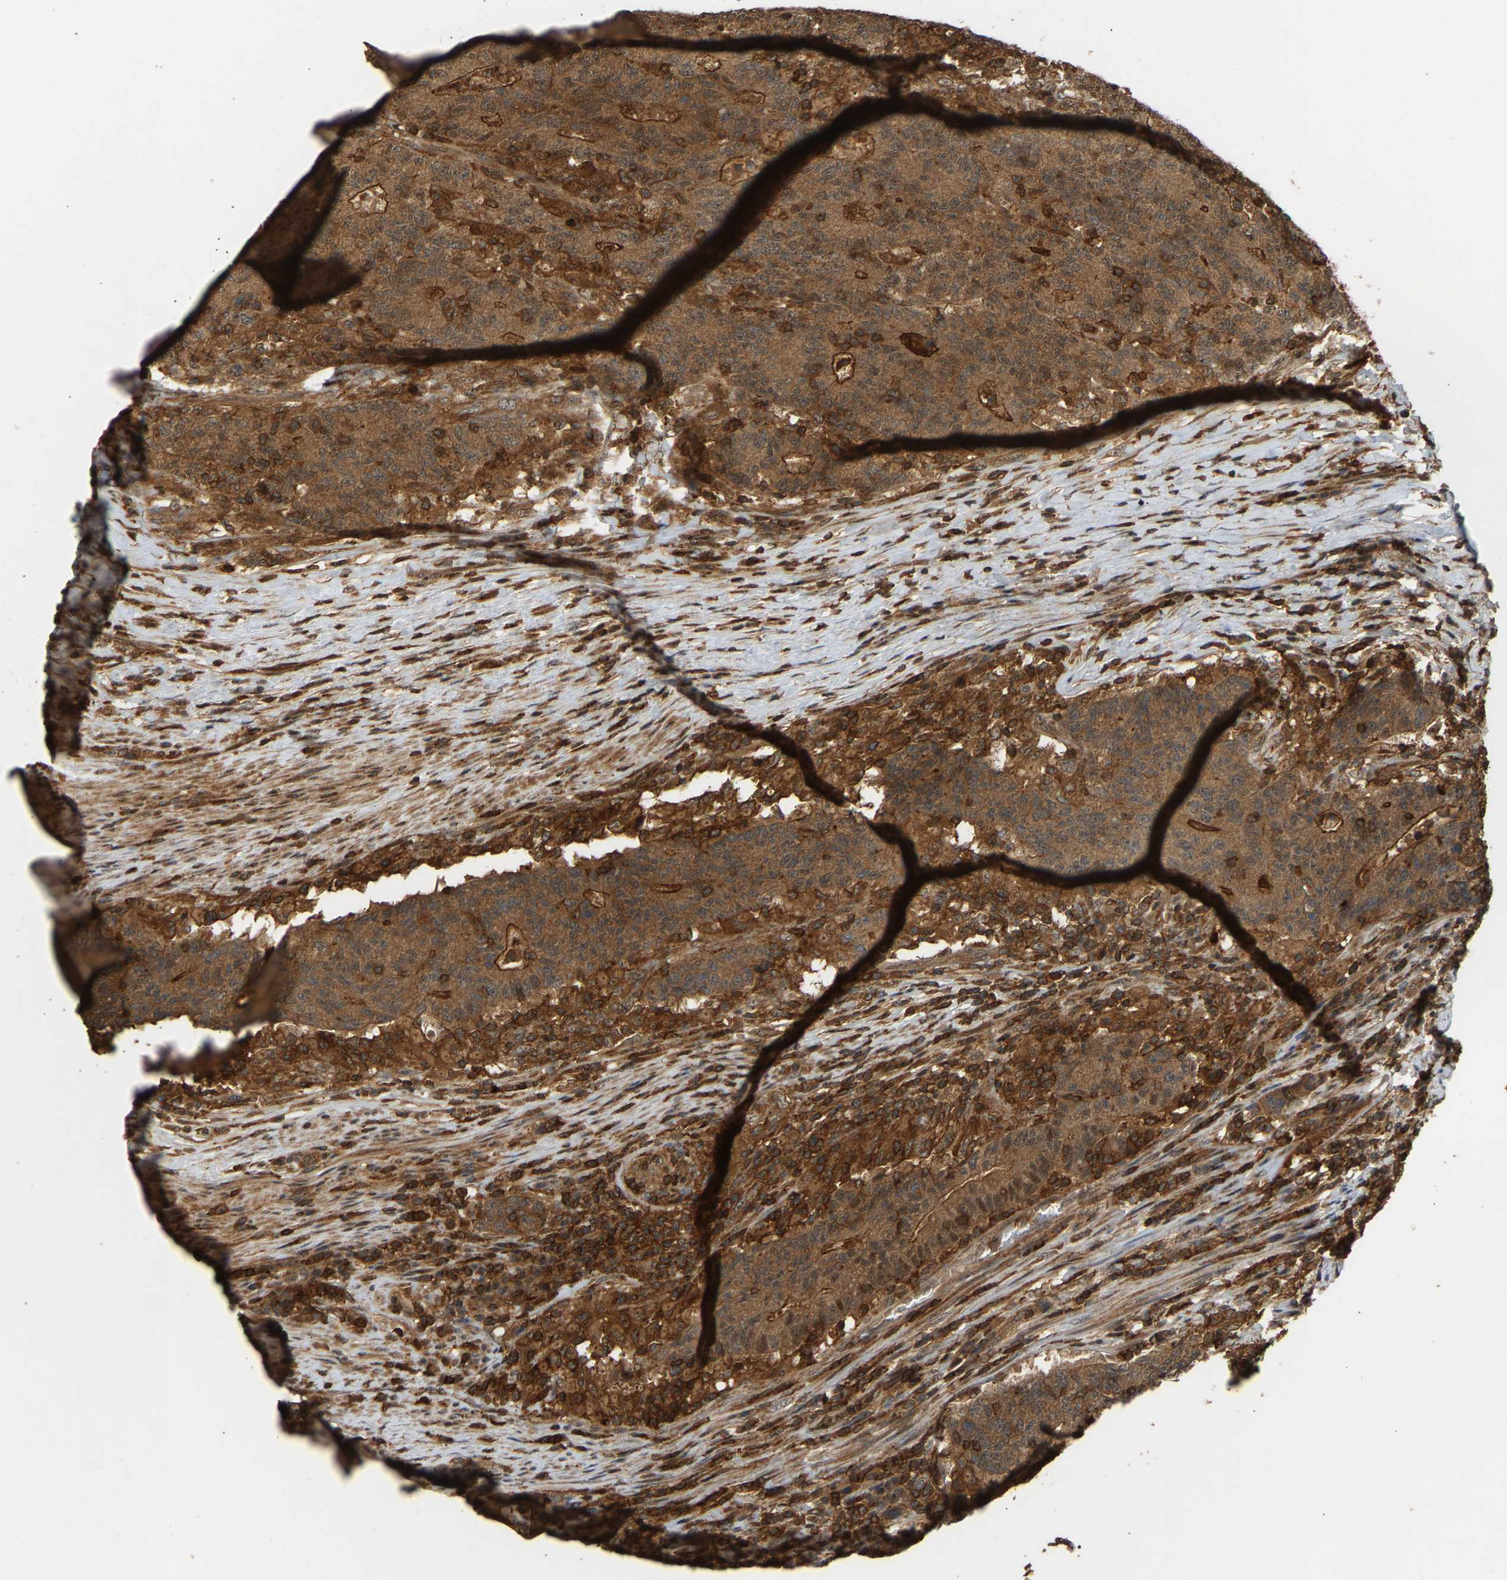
{"staining": {"intensity": "strong", "quantity": ">75%", "location": "cytoplasmic/membranous"}, "tissue": "colorectal cancer", "cell_type": "Tumor cells", "image_type": "cancer", "snomed": [{"axis": "morphology", "description": "Normal tissue, NOS"}, {"axis": "morphology", "description": "Adenocarcinoma, NOS"}, {"axis": "topography", "description": "Colon"}], "caption": "This photomicrograph reveals IHC staining of colorectal cancer (adenocarcinoma), with high strong cytoplasmic/membranous expression in approximately >75% of tumor cells.", "gene": "GOPC", "patient": {"sex": "female", "age": 75}}